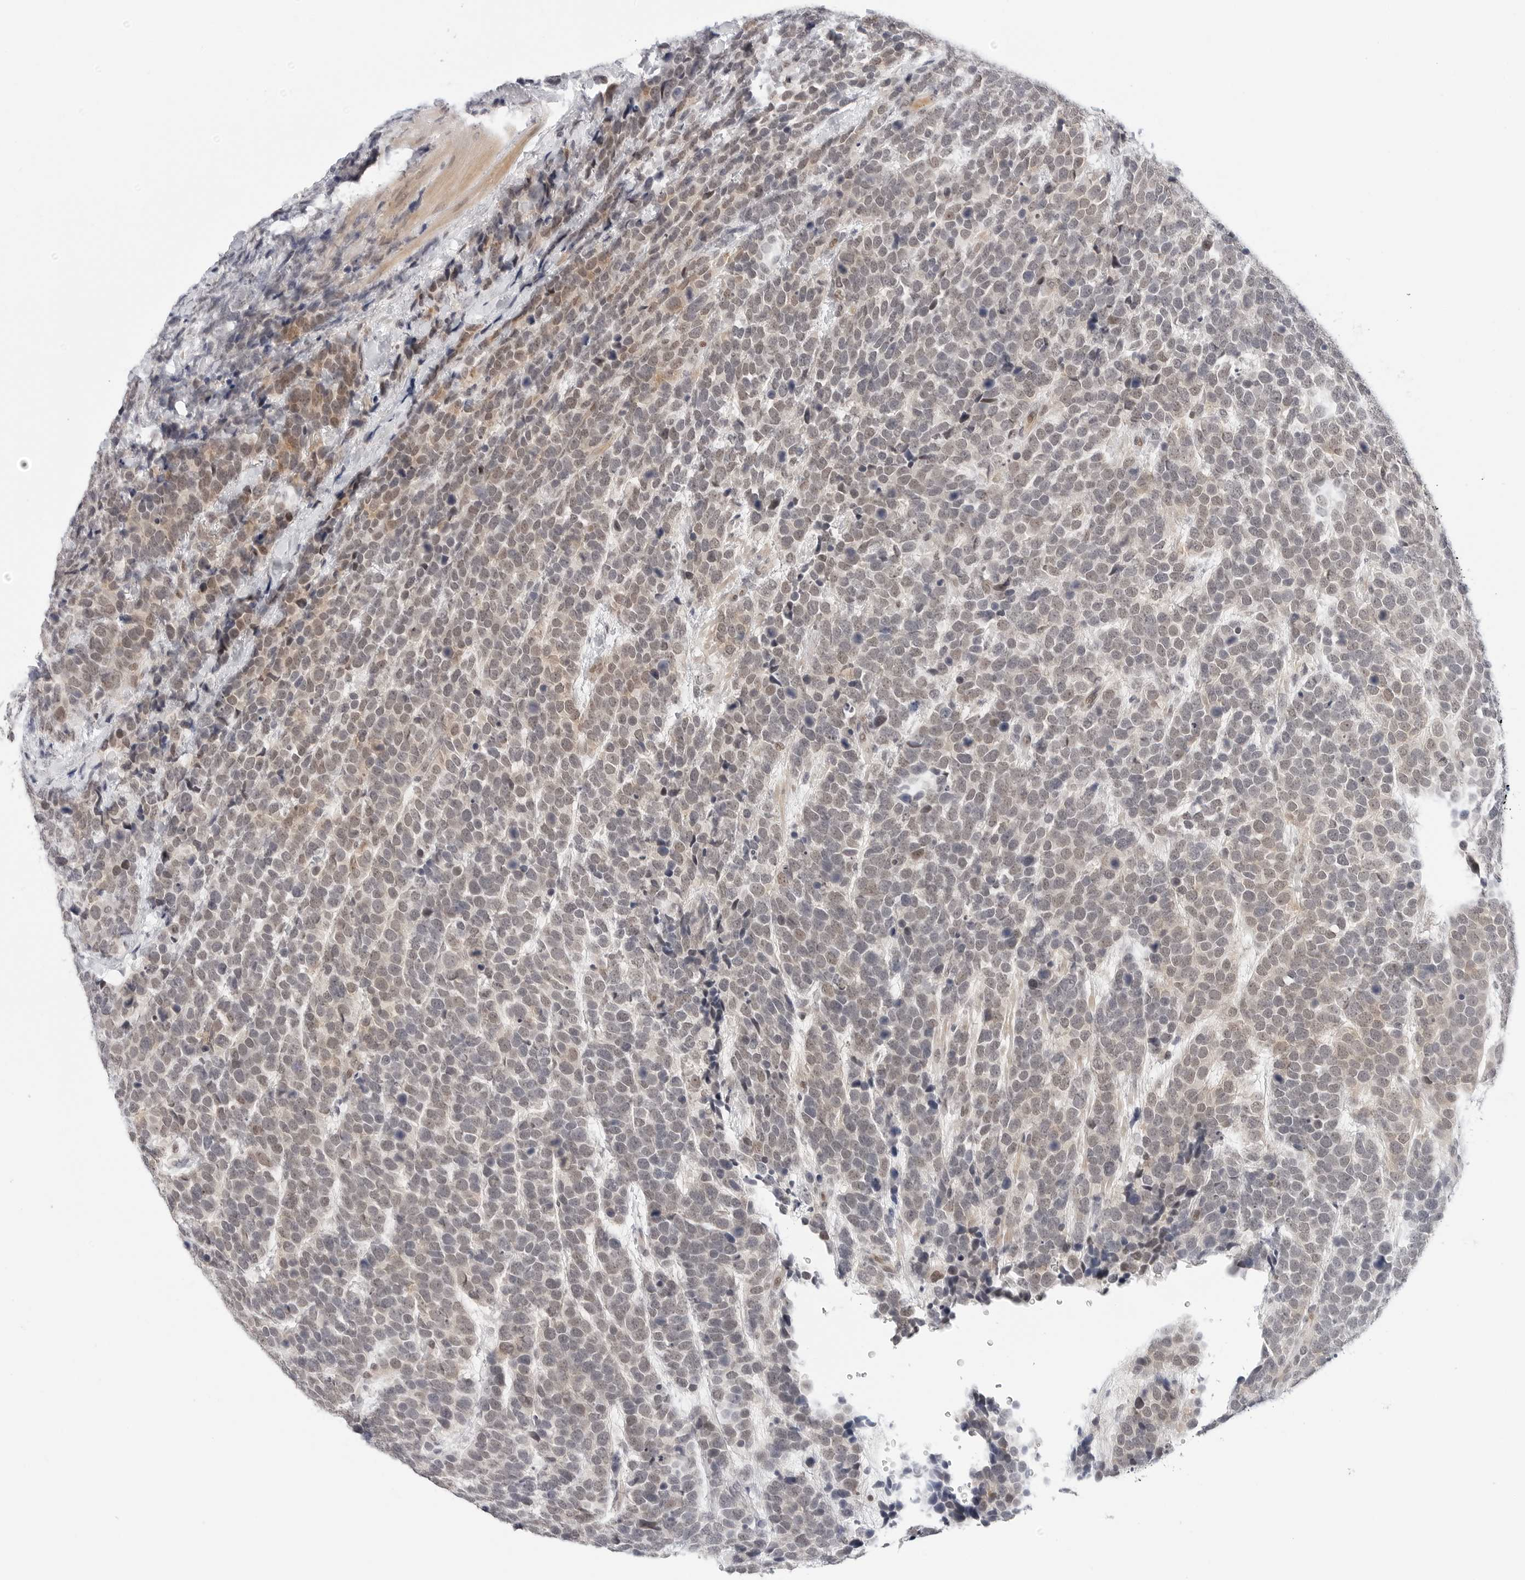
{"staining": {"intensity": "weak", "quantity": "25%-75%", "location": "cytoplasmic/membranous,nuclear"}, "tissue": "urothelial cancer", "cell_type": "Tumor cells", "image_type": "cancer", "snomed": [{"axis": "morphology", "description": "Urothelial carcinoma, High grade"}, {"axis": "topography", "description": "Urinary bladder"}], "caption": "Immunohistochemistry of high-grade urothelial carcinoma exhibits low levels of weak cytoplasmic/membranous and nuclear expression in about 25%-75% of tumor cells.", "gene": "TSEN2", "patient": {"sex": "female", "age": 82}}